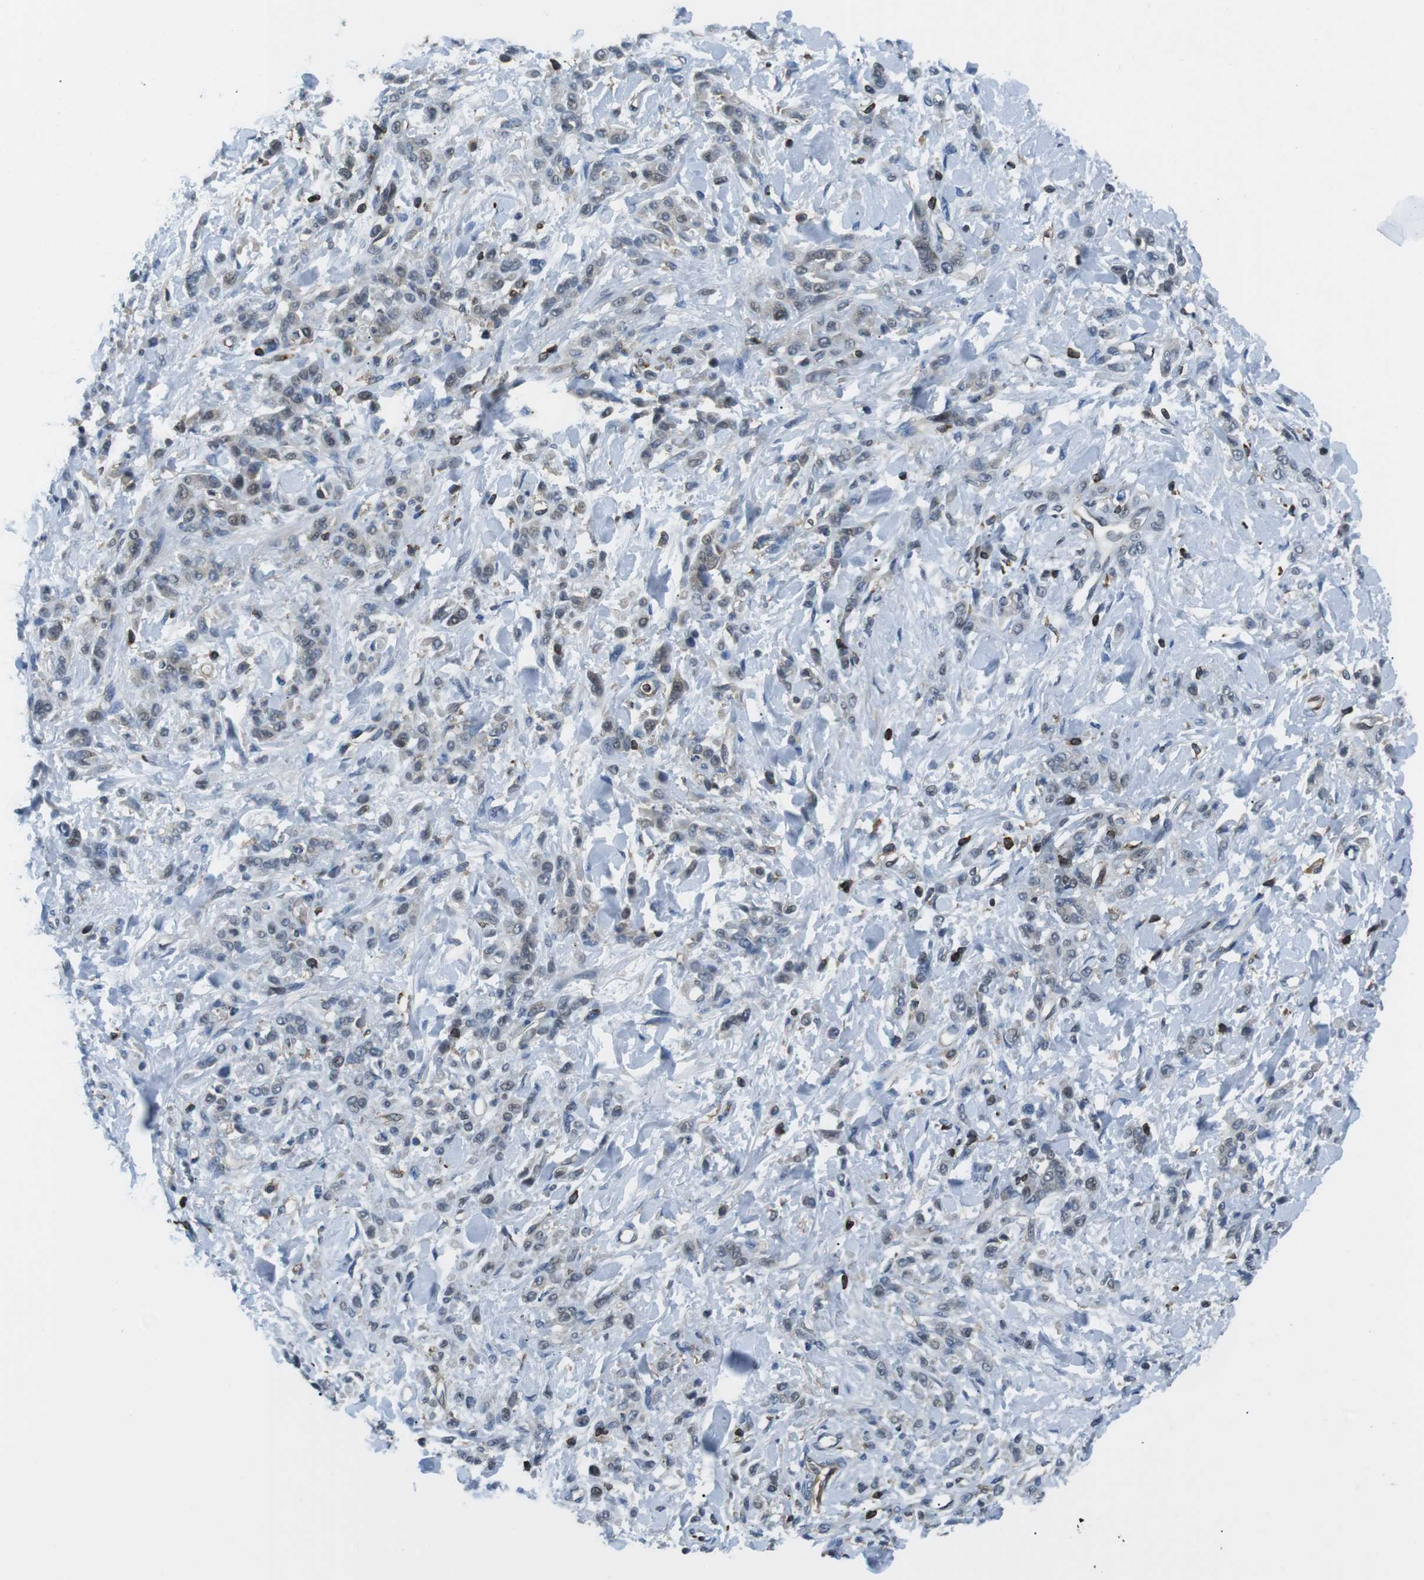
{"staining": {"intensity": "negative", "quantity": "none", "location": "none"}, "tissue": "stomach cancer", "cell_type": "Tumor cells", "image_type": "cancer", "snomed": [{"axis": "morphology", "description": "Normal tissue, NOS"}, {"axis": "morphology", "description": "Adenocarcinoma, NOS"}, {"axis": "topography", "description": "Stomach"}], "caption": "There is no significant expression in tumor cells of adenocarcinoma (stomach). (DAB immunohistochemistry (IHC) with hematoxylin counter stain).", "gene": "STK10", "patient": {"sex": "male", "age": 82}}